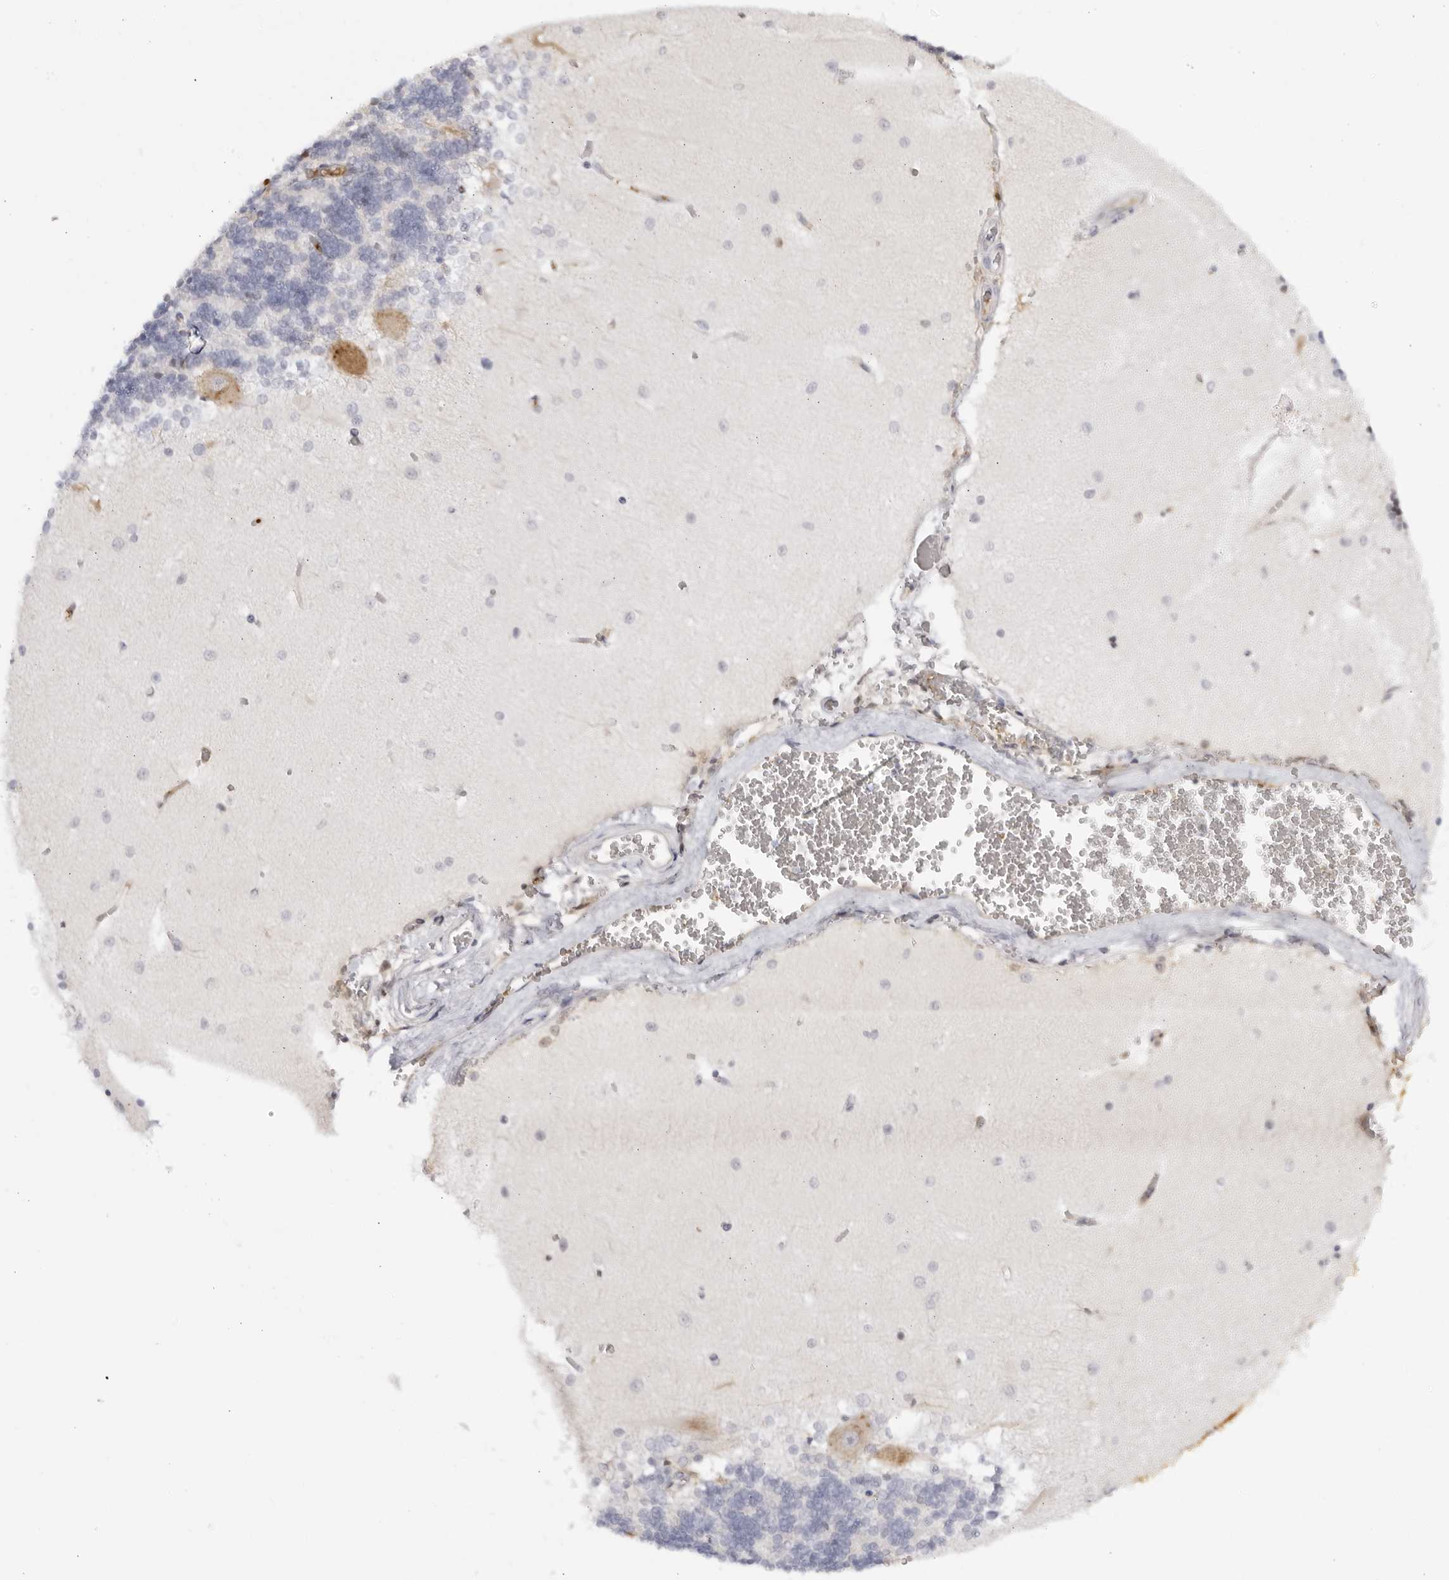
{"staining": {"intensity": "negative", "quantity": "none", "location": "none"}, "tissue": "cerebellum", "cell_type": "Cells in granular layer", "image_type": "normal", "snomed": [{"axis": "morphology", "description": "Normal tissue, NOS"}, {"axis": "topography", "description": "Cerebellum"}], "caption": "This is an immunohistochemistry photomicrograph of benign cerebellum. There is no positivity in cells in granular layer.", "gene": "CNBD1", "patient": {"sex": "male", "age": 37}}